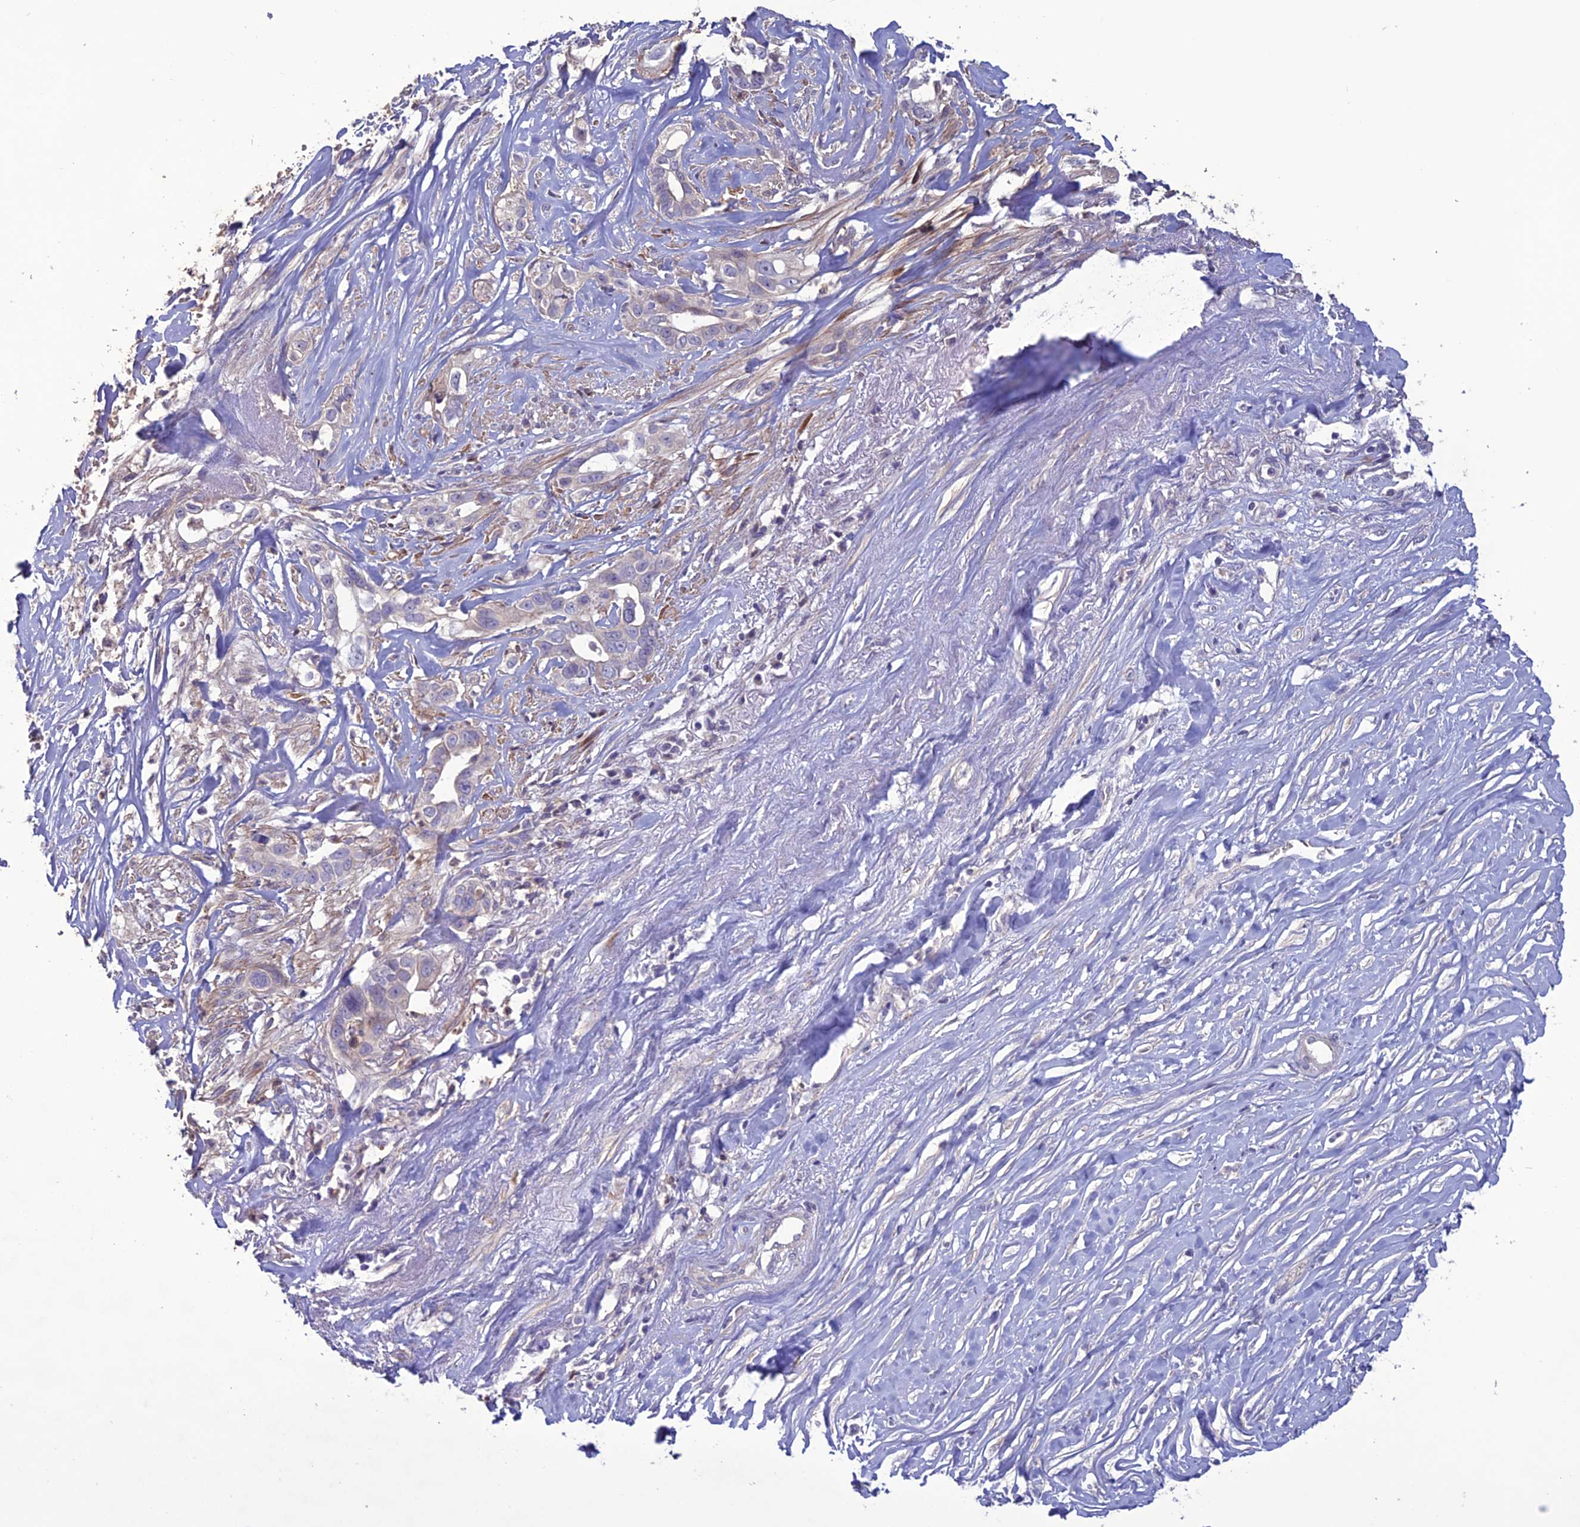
{"staining": {"intensity": "negative", "quantity": "none", "location": "none"}, "tissue": "liver cancer", "cell_type": "Tumor cells", "image_type": "cancer", "snomed": [{"axis": "morphology", "description": "Cholangiocarcinoma"}, {"axis": "topography", "description": "Liver"}], "caption": "IHC of human liver cancer (cholangiocarcinoma) displays no expression in tumor cells.", "gene": "C2orf76", "patient": {"sex": "female", "age": 79}}